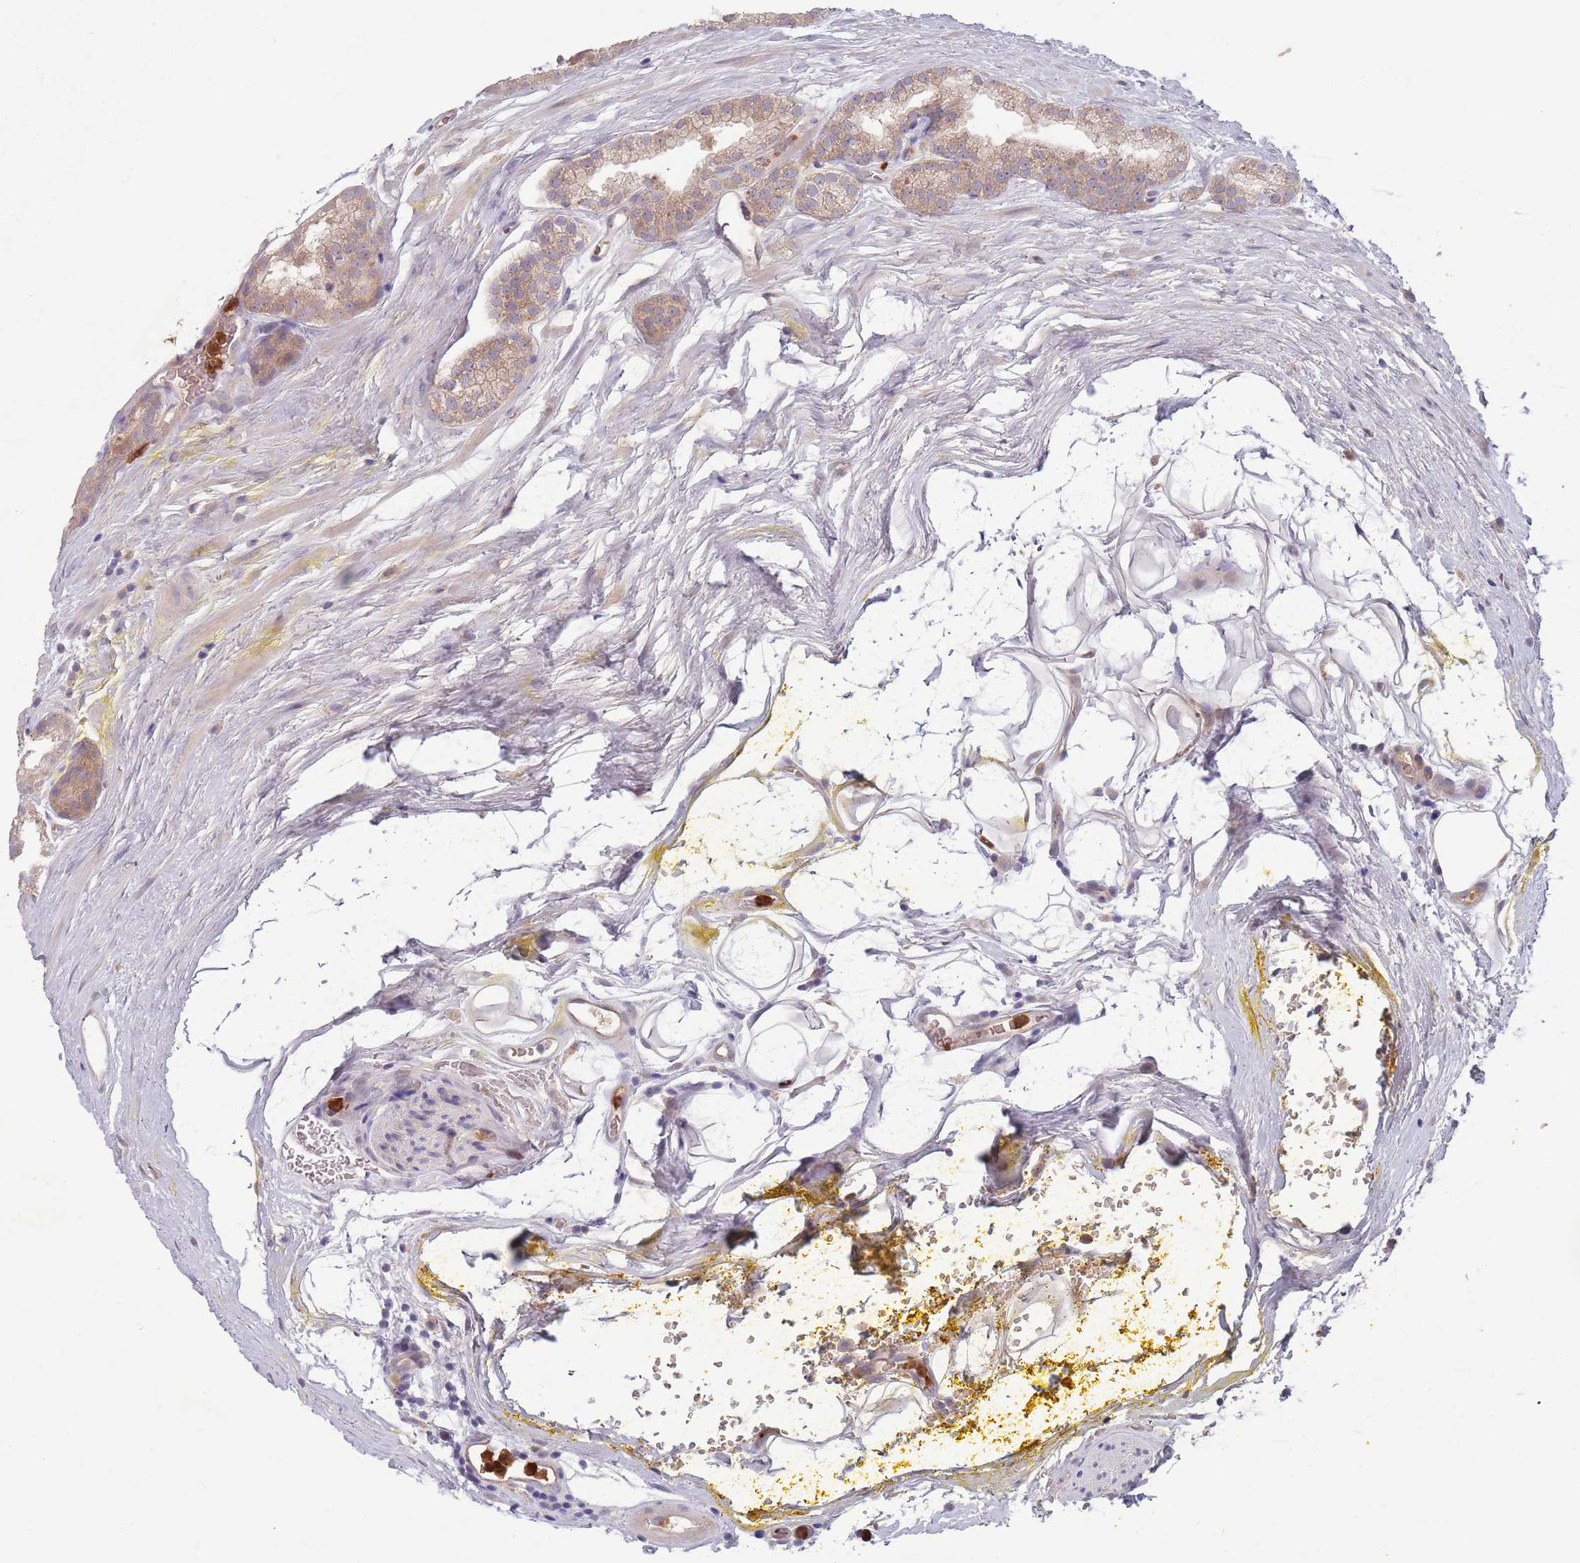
{"staining": {"intensity": "weak", "quantity": ">75%", "location": "cytoplasmic/membranous"}, "tissue": "prostate cancer", "cell_type": "Tumor cells", "image_type": "cancer", "snomed": [{"axis": "morphology", "description": "Adenocarcinoma, High grade"}, {"axis": "topography", "description": "Prostate"}], "caption": "Immunohistochemistry micrograph of prostate cancer stained for a protein (brown), which exhibits low levels of weak cytoplasmic/membranous positivity in about >75% of tumor cells.", "gene": "TYW1", "patient": {"sex": "male", "age": 72}}